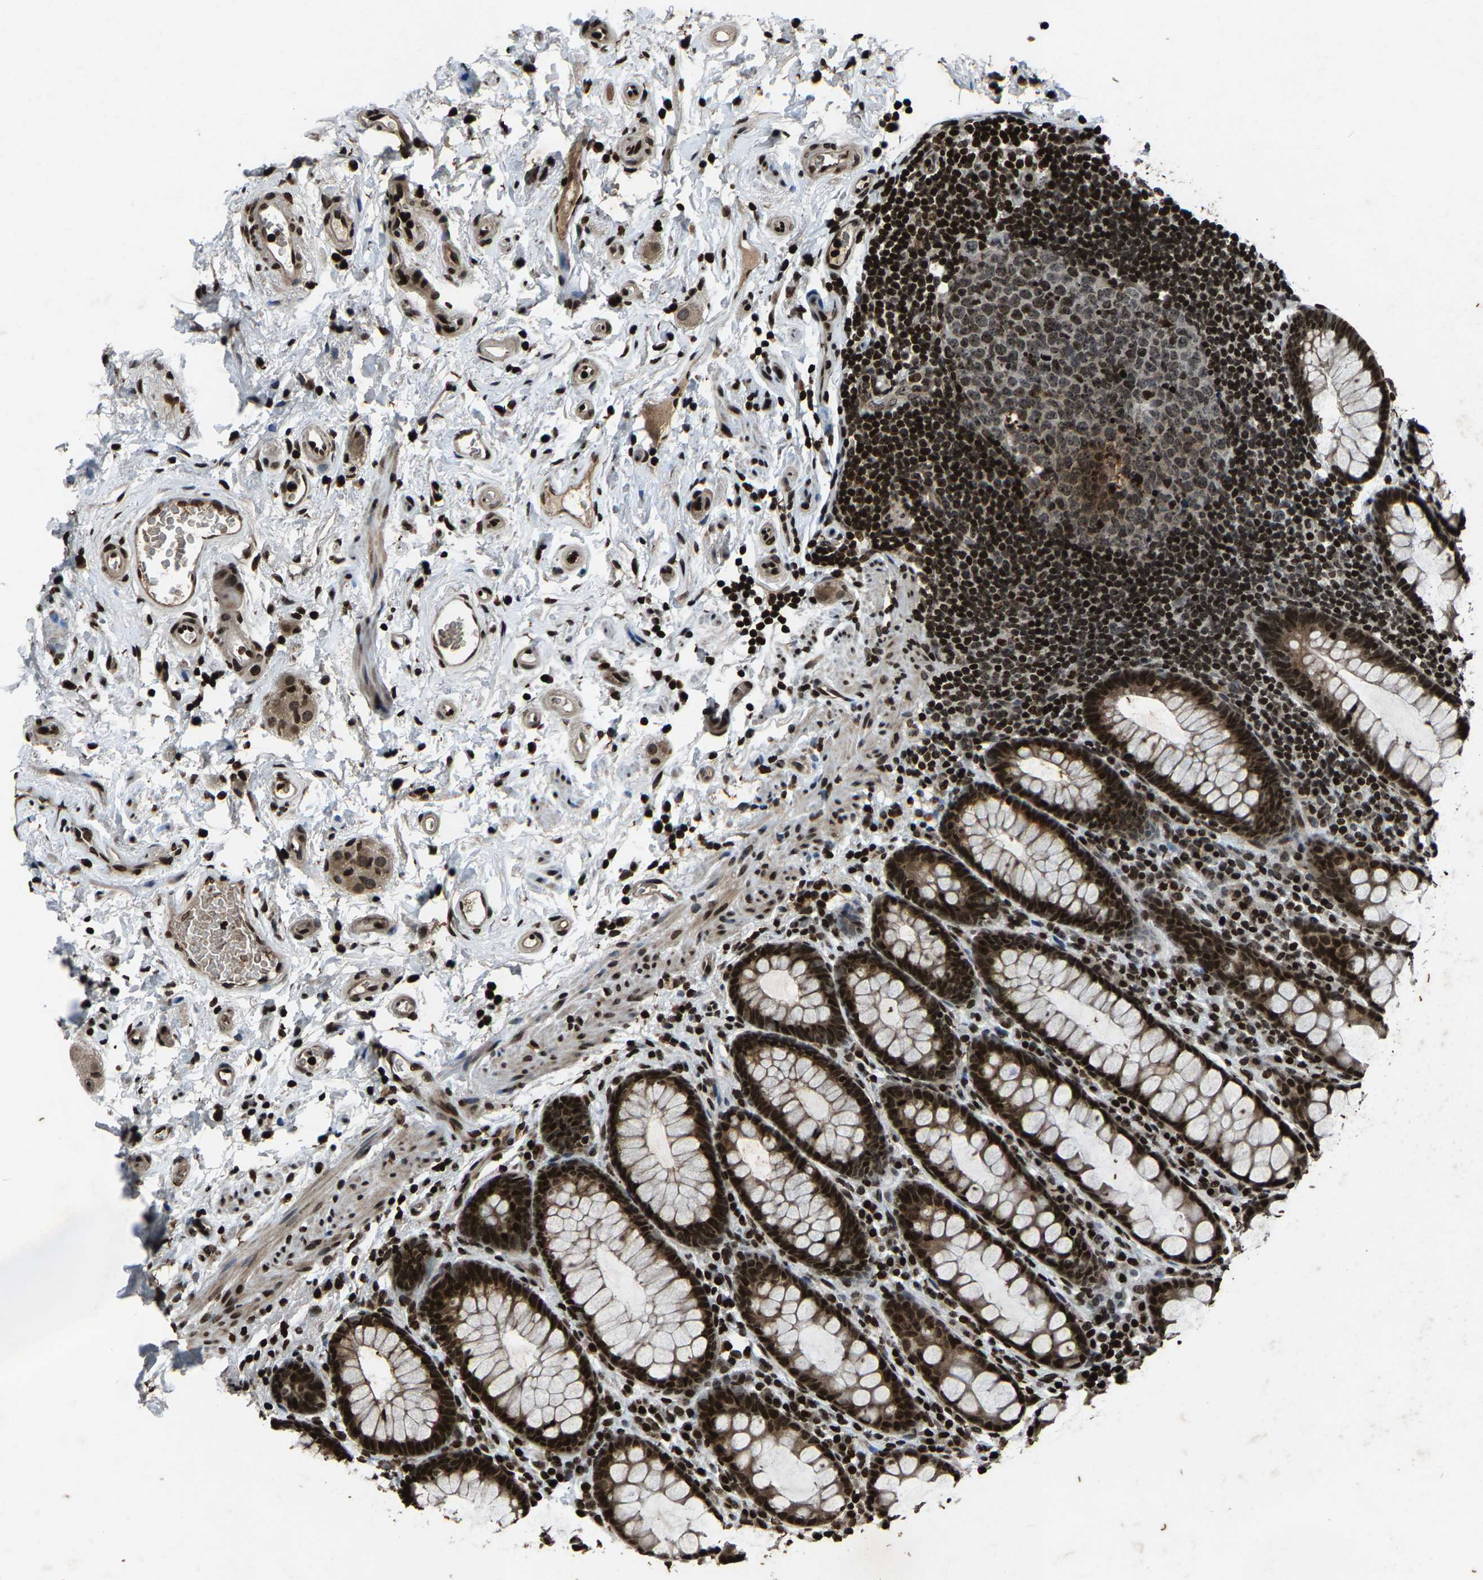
{"staining": {"intensity": "strong", "quantity": ">75%", "location": "cytoplasmic/membranous,nuclear"}, "tissue": "rectum", "cell_type": "Glandular cells", "image_type": "normal", "snomed": [{"axis": "morphology", "description": "Normal tissue, NOS"}, {"axis": "topography", "description": "Rectum"}], "caption": "This is a photomicrograph of IHC staining of normal rectum, which shows strong positivity in the cytoplasmic/membranous,nuclear of glandular cells.", "gene": "H4C1", "patient": {"sex": "male", "age": 92}}